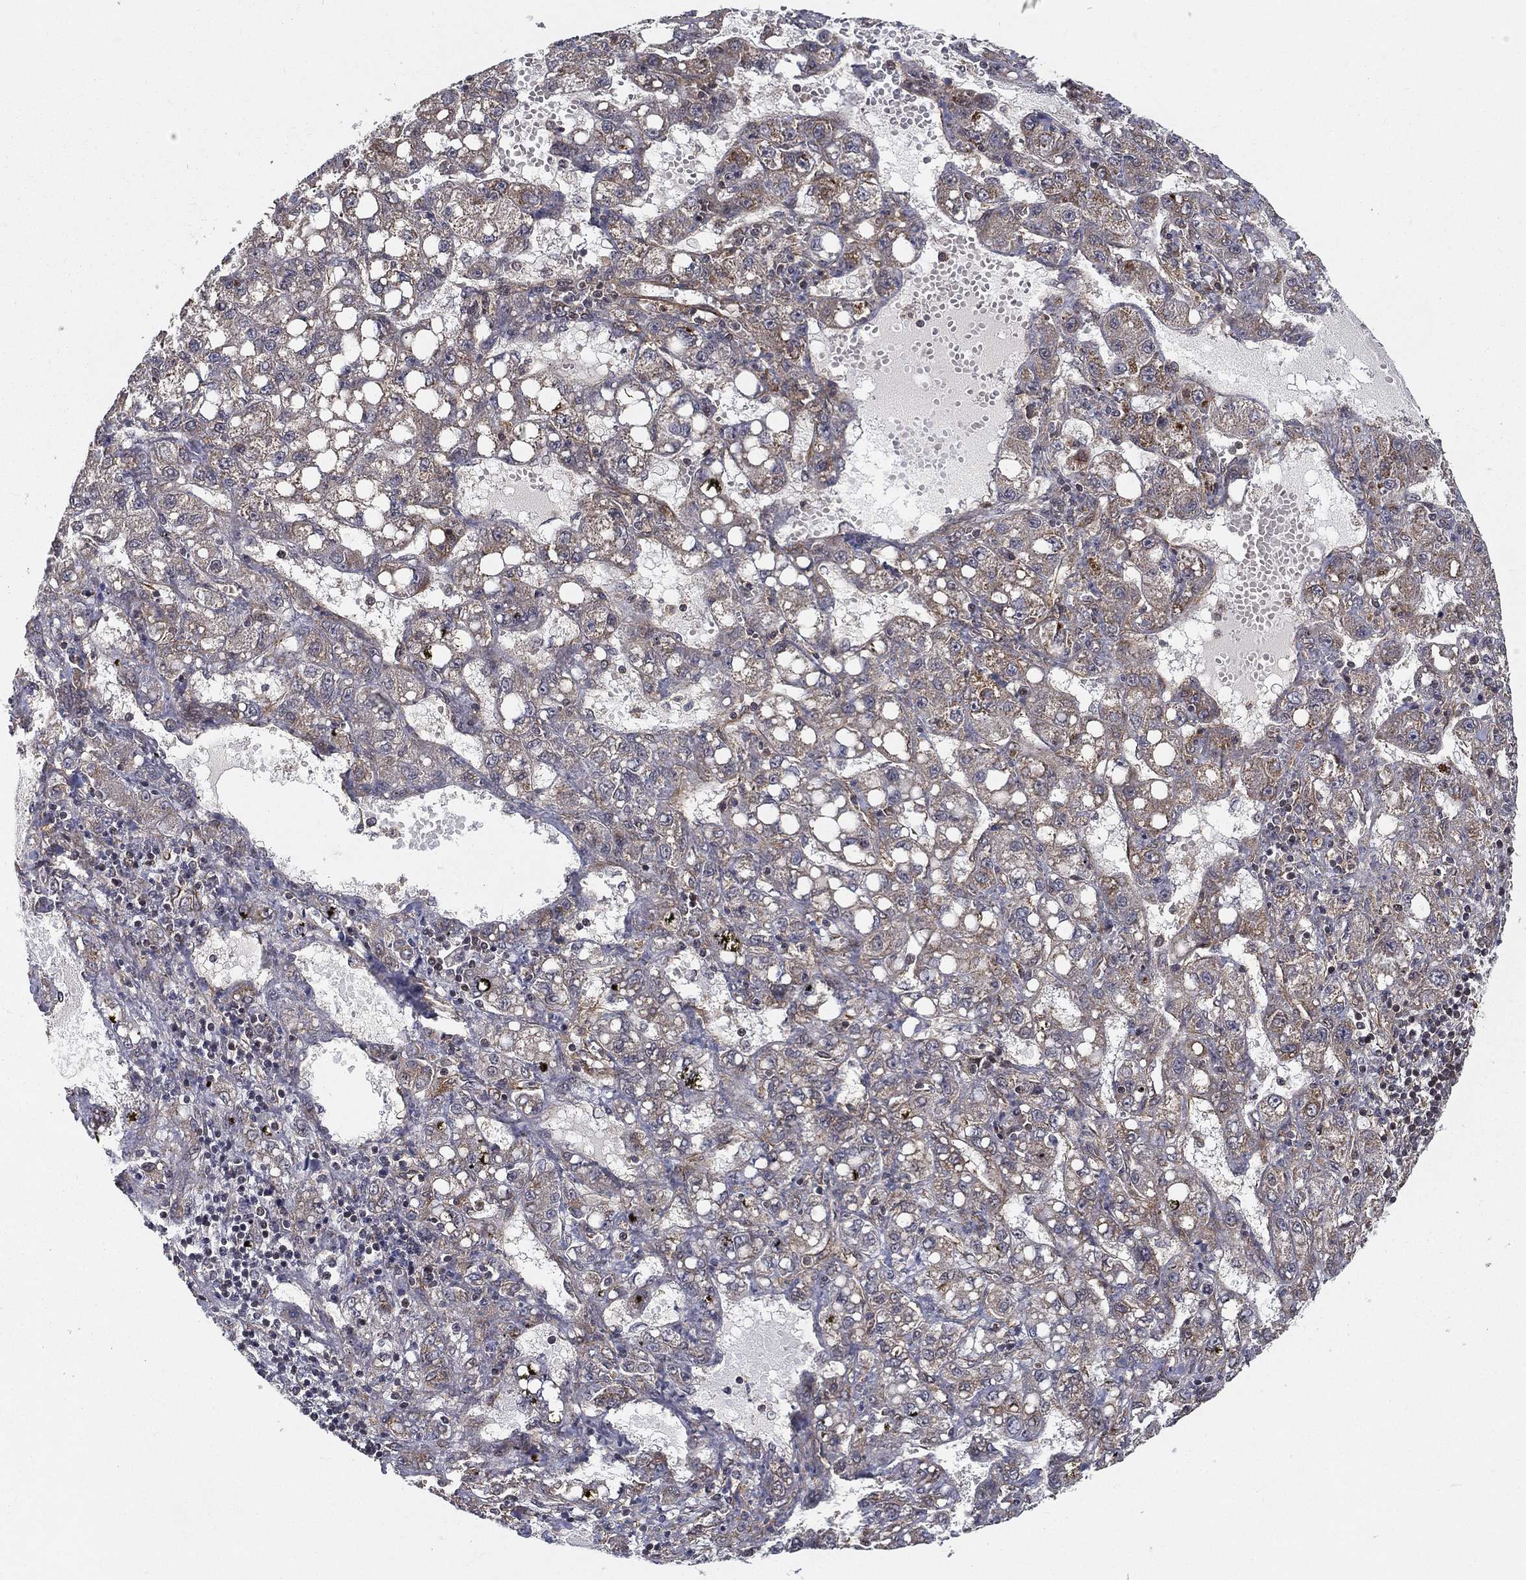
{"staining": {"intensity": "negative", "quantity": "none", "location": "none"}, "tissue": "liver cancer", "cell_type": "Tumor cells", "image_type": "cancer", "snomed": [{"axis": "morphology", "description": "Carcinoma, Hepatocellular, NOS"}, {"axis": "topography", "description": "Liver"}], "caption": "Protein analysis of liver cancer (hepatocellular carcinoma) reveals no significant expression in tumor cells.", "gene": "UACA", "patient": {"sex": "female", "age": 65}}